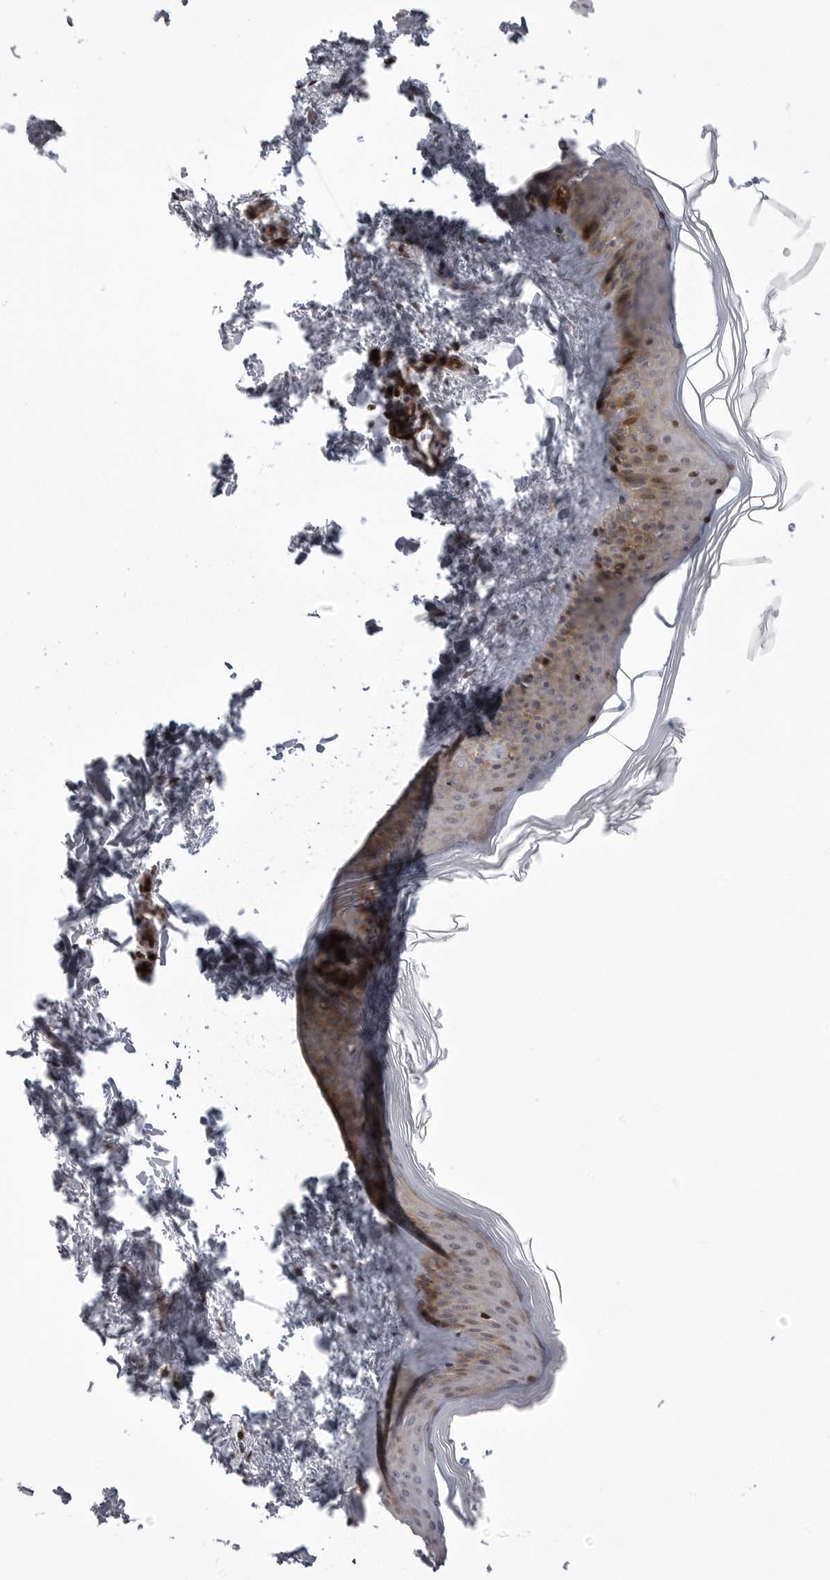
{"staining": {"intensity": "negative", "quantity": "none", "location": "none"}, "tissue": "skin", "cell_type": "Fibroblasts", "image_type": "normal", "snomed": [{"axis": "morphology", "description": "Normal tissue, NOS"}, {"axis": "topography", "description": "Skin"}], "caption": "IHC of unremarkable skin shows no staining in fibroblasts.", "gene": "ABL1", "patient": {"sex": "female", "age": 27}}